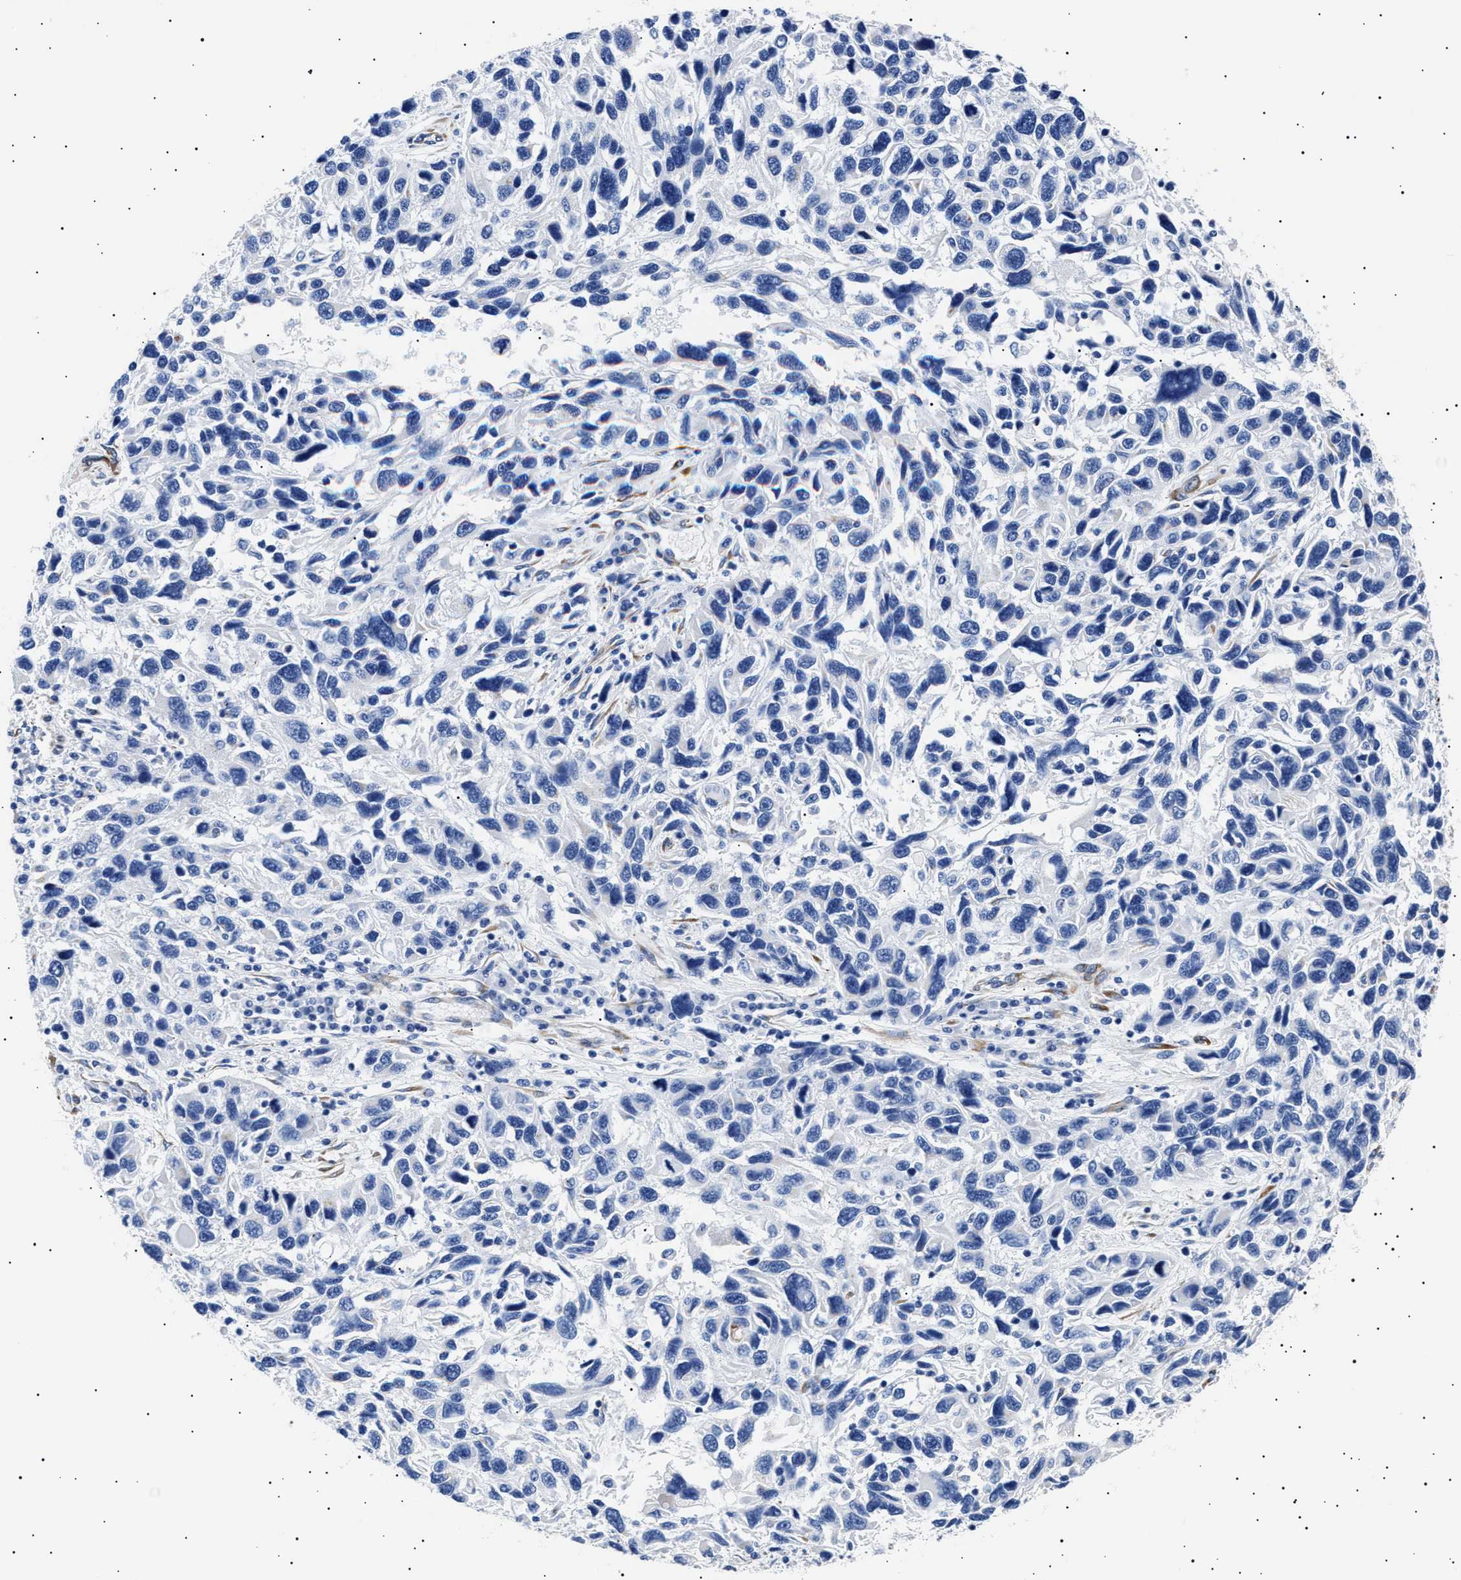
{"staining": {"intensity": "negative", "quantity": "none", "location": "none"}, "tissue": "melanoma", "cell_type": "Tumor cells", "image_type": "cancer", "snomed": [{"axis": "morphology", "description": "Malignant melanoma, NOS"}, {"axis": "topography", "description": "Skin"}], "caption": "Photomicrograph shows no significant protein staining in tumor cells of melanoma.", "gene": "HEMGN", "patient": {"sex": "male", "age": 53}}